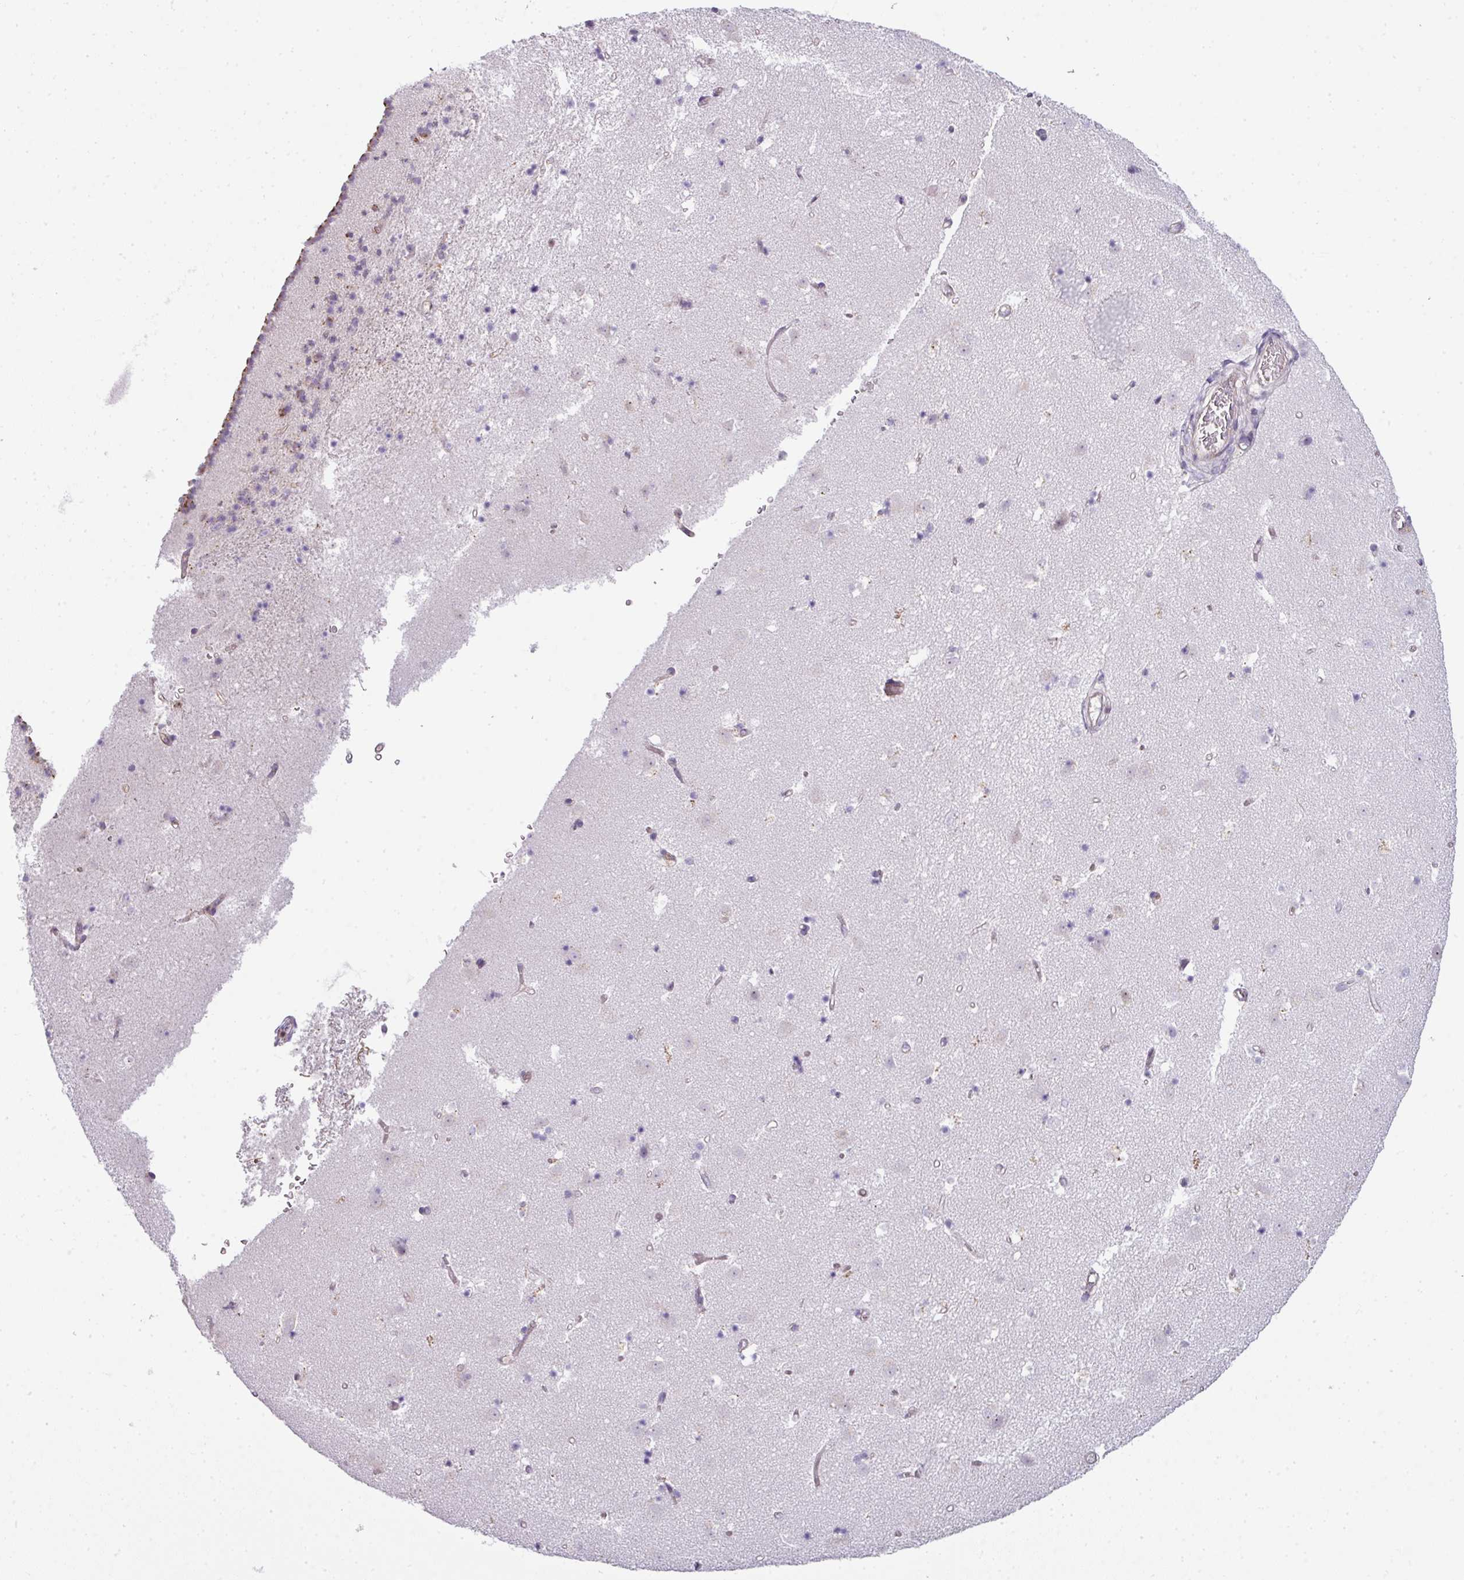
{"staining": {"intensity": "negative", "quantity": "none", "location": "none"}, "tissue": "caudate", "cell_type": "Glial cells", "image_type": "normal", "snomed": [{"axis": "morphology", "description": "Normal tissue, NOS"}, {"axis": "topography", "description": "Lateral ventricle wall"}], "caption": "This is an immunohistochemistry (IHC) image of benign caudate. There is no positivity in glial cells.", "gene": "STAT5A", "patient": {"sex": "male", "age": 58}}